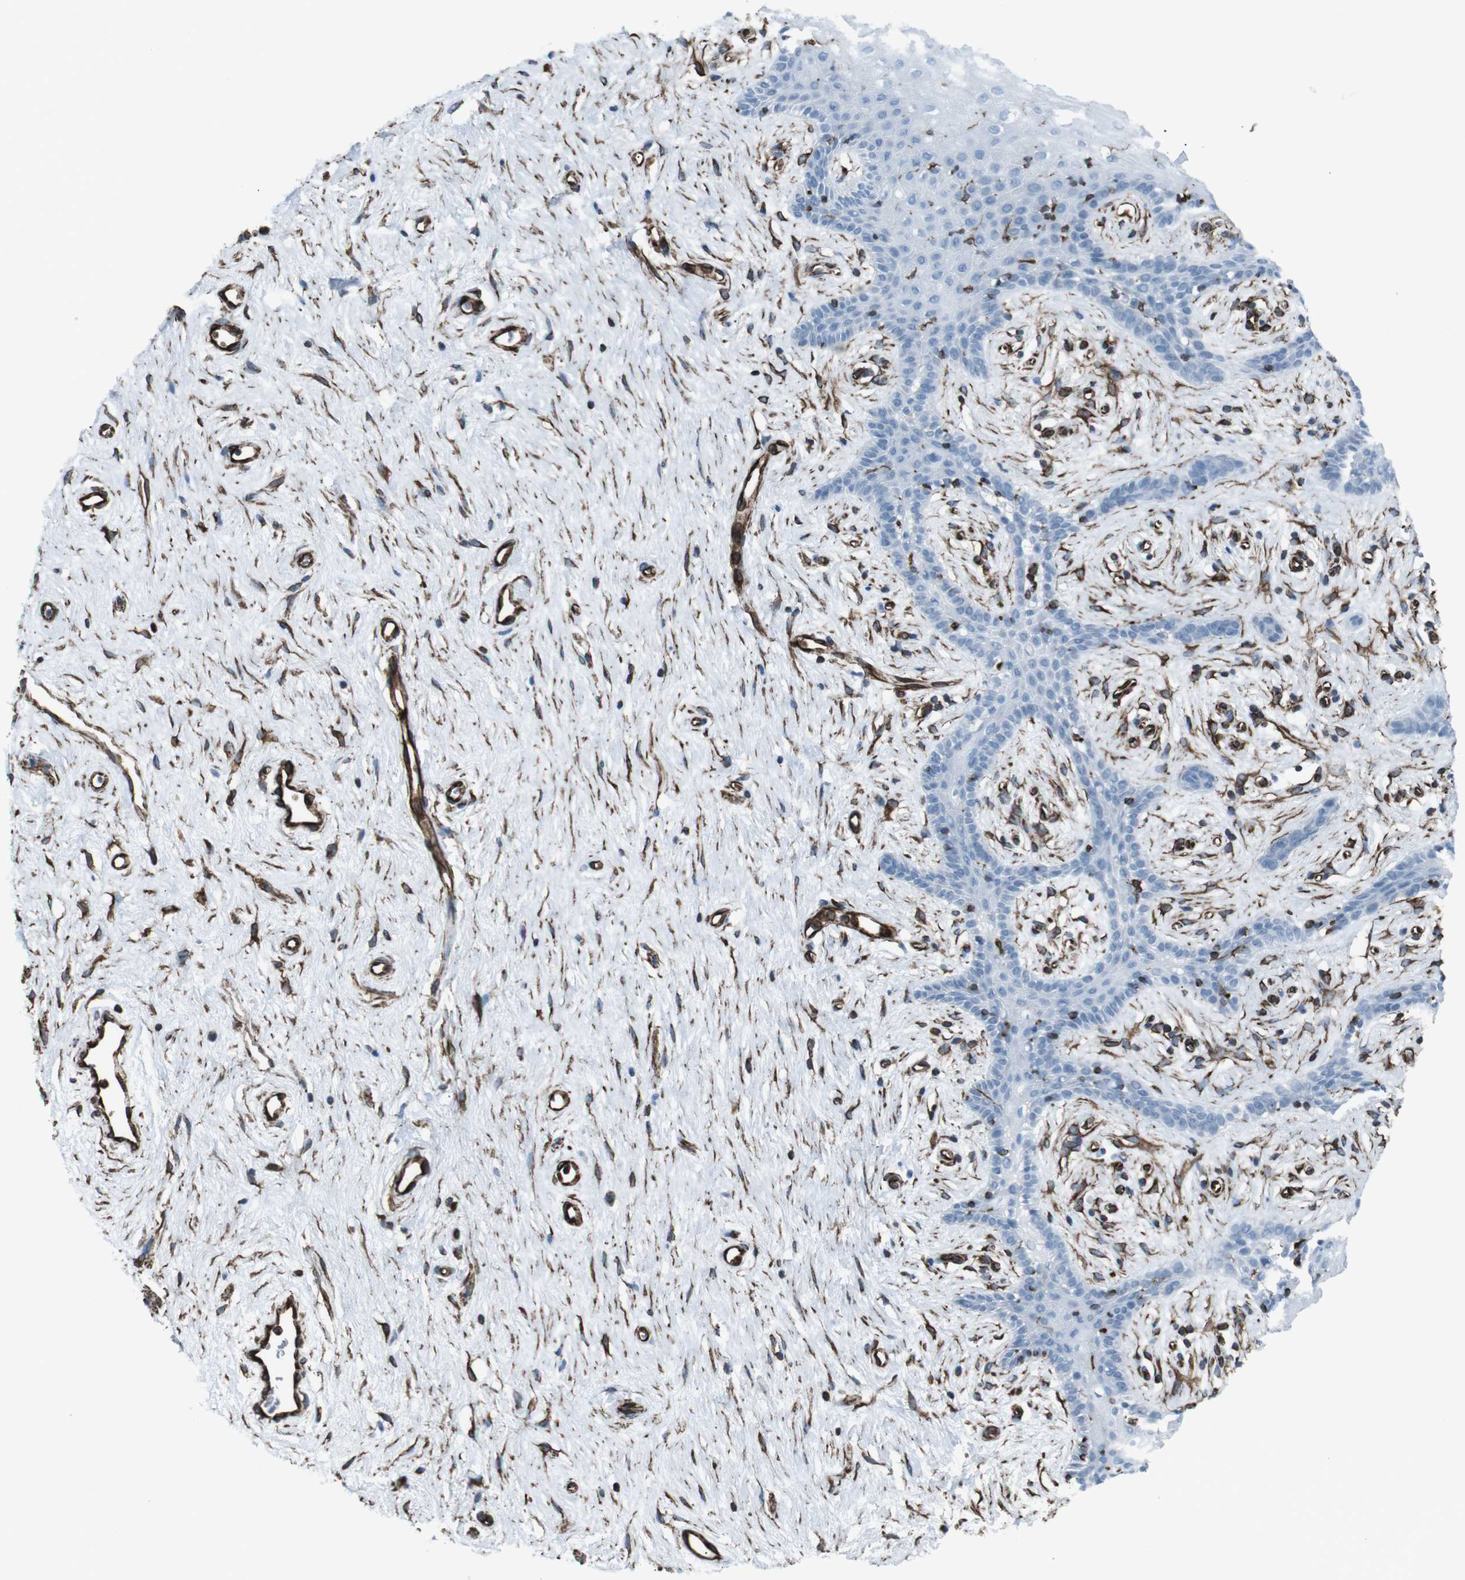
{"staining": {"intensity": "negative", "quantity": "none", "location": "none"}, "tissue": "vagina", "cell_type": "Squamous epithelial cells", "image_type": "normal", "snomed": [{"axis": "morphology", "description": "Normal tissue, NOS"}, {"axis": "topography", "description": "Vagina"}], "caption": "Protein analysis of benign vagina exhibits no significant positivity in squamous epithelial cells. Nuclei are stained in blue.", "gene": "ZDHHC6", "patient": {"sex": "female", "age": 44}}